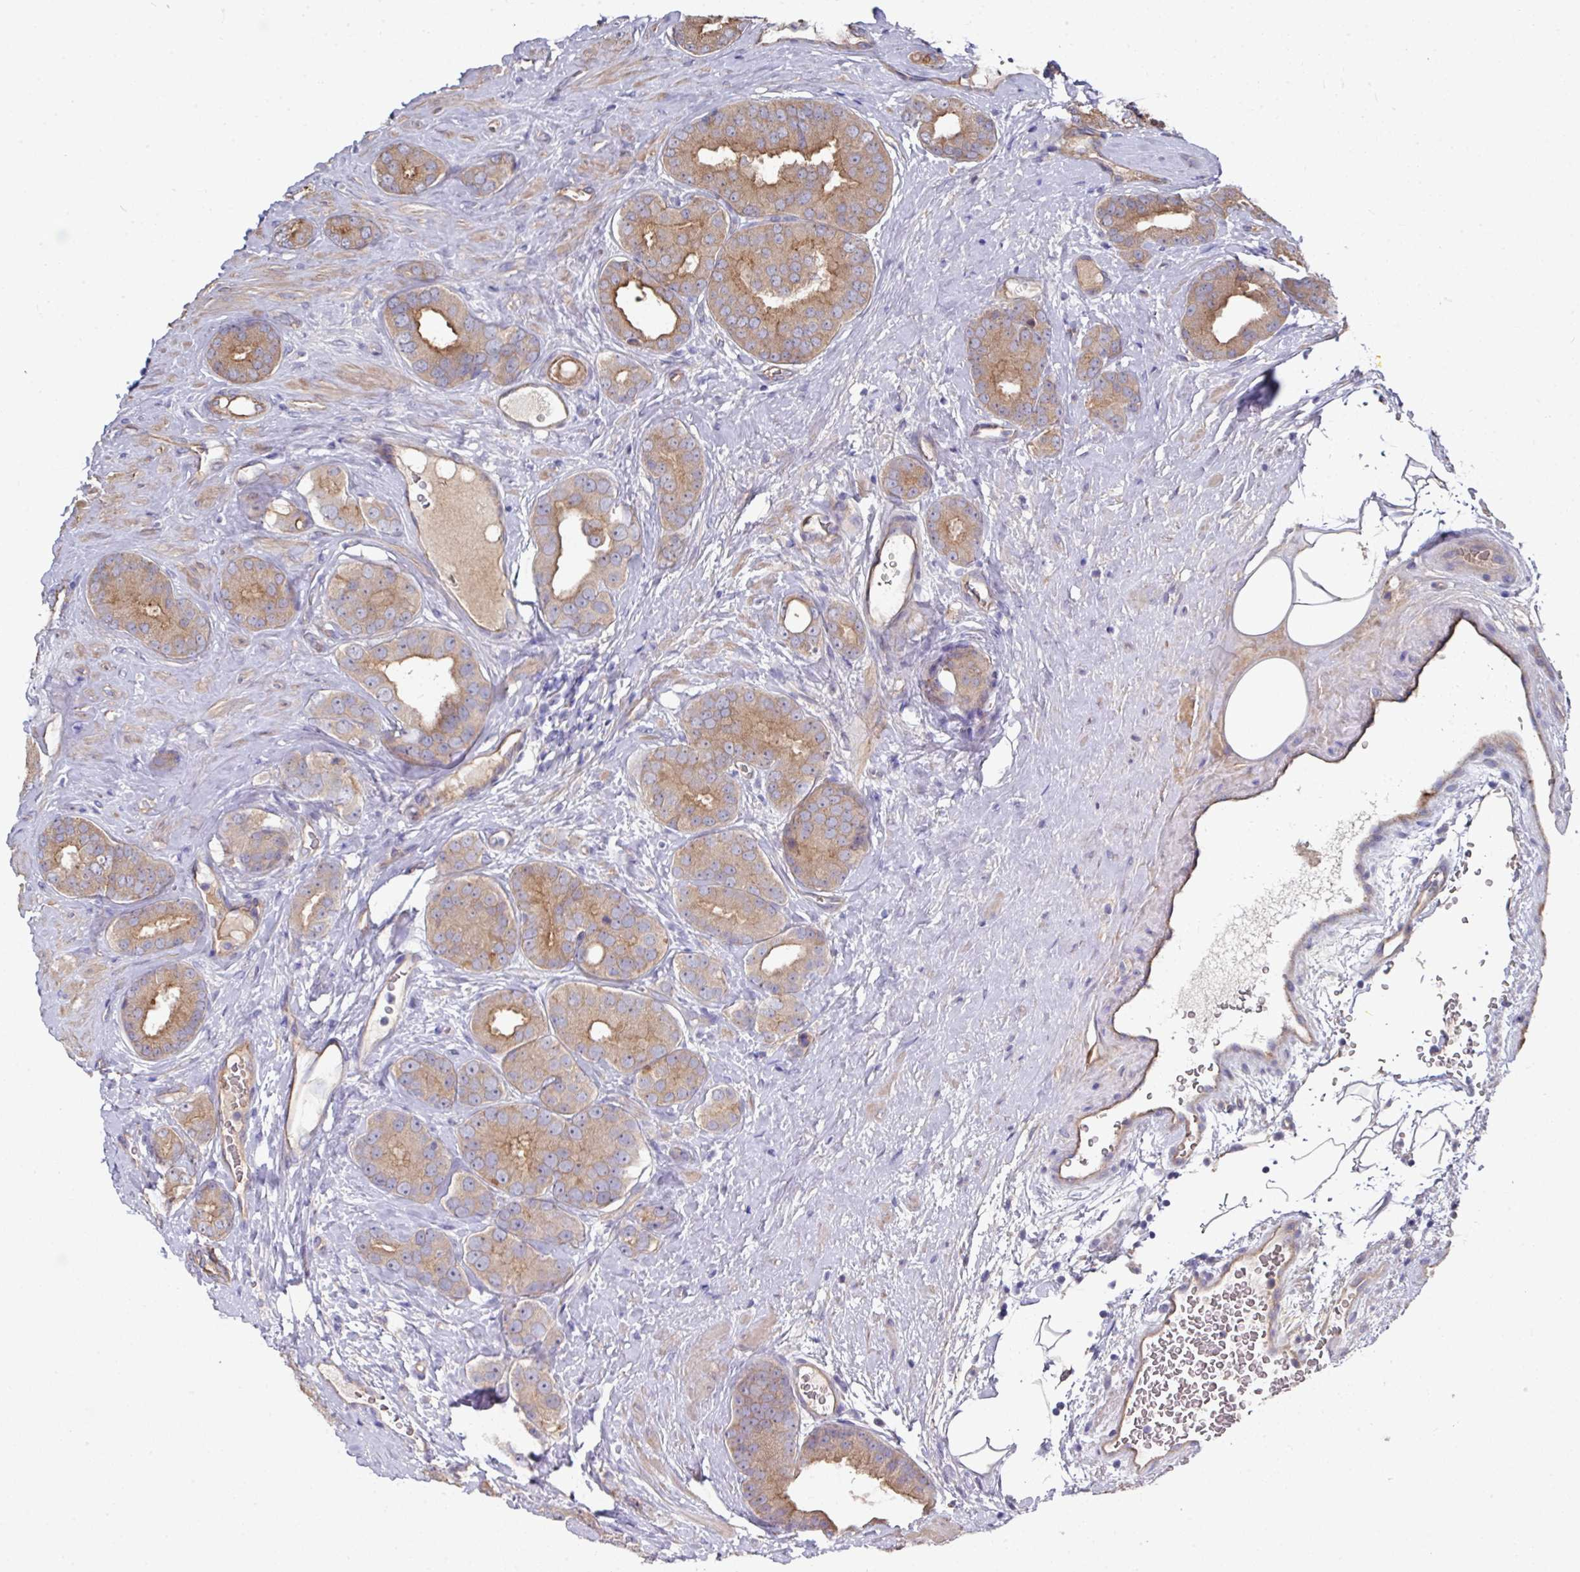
{"staining": {"intensity": "moderate", "quantity": "25%-75%", "location": "cytoplasmic/membranous"}, "tissue": "prostate cancer", "cell_type": "Tumor cells", "image_type": "cancer", "snomed": [{"axis": "morphology", "description": "Adenocarcinoma, High grade"}, {"axis": "topography", "description": "Prostate"}], "caption": "Prostate cancer stained with DAB IHC shows medium levels of moderate cytoplasmic/membranous expression in approximately 25%-75% of tumor cells.", "gene": "PRR5", "patient": {"sex": "male", "age": 63}}